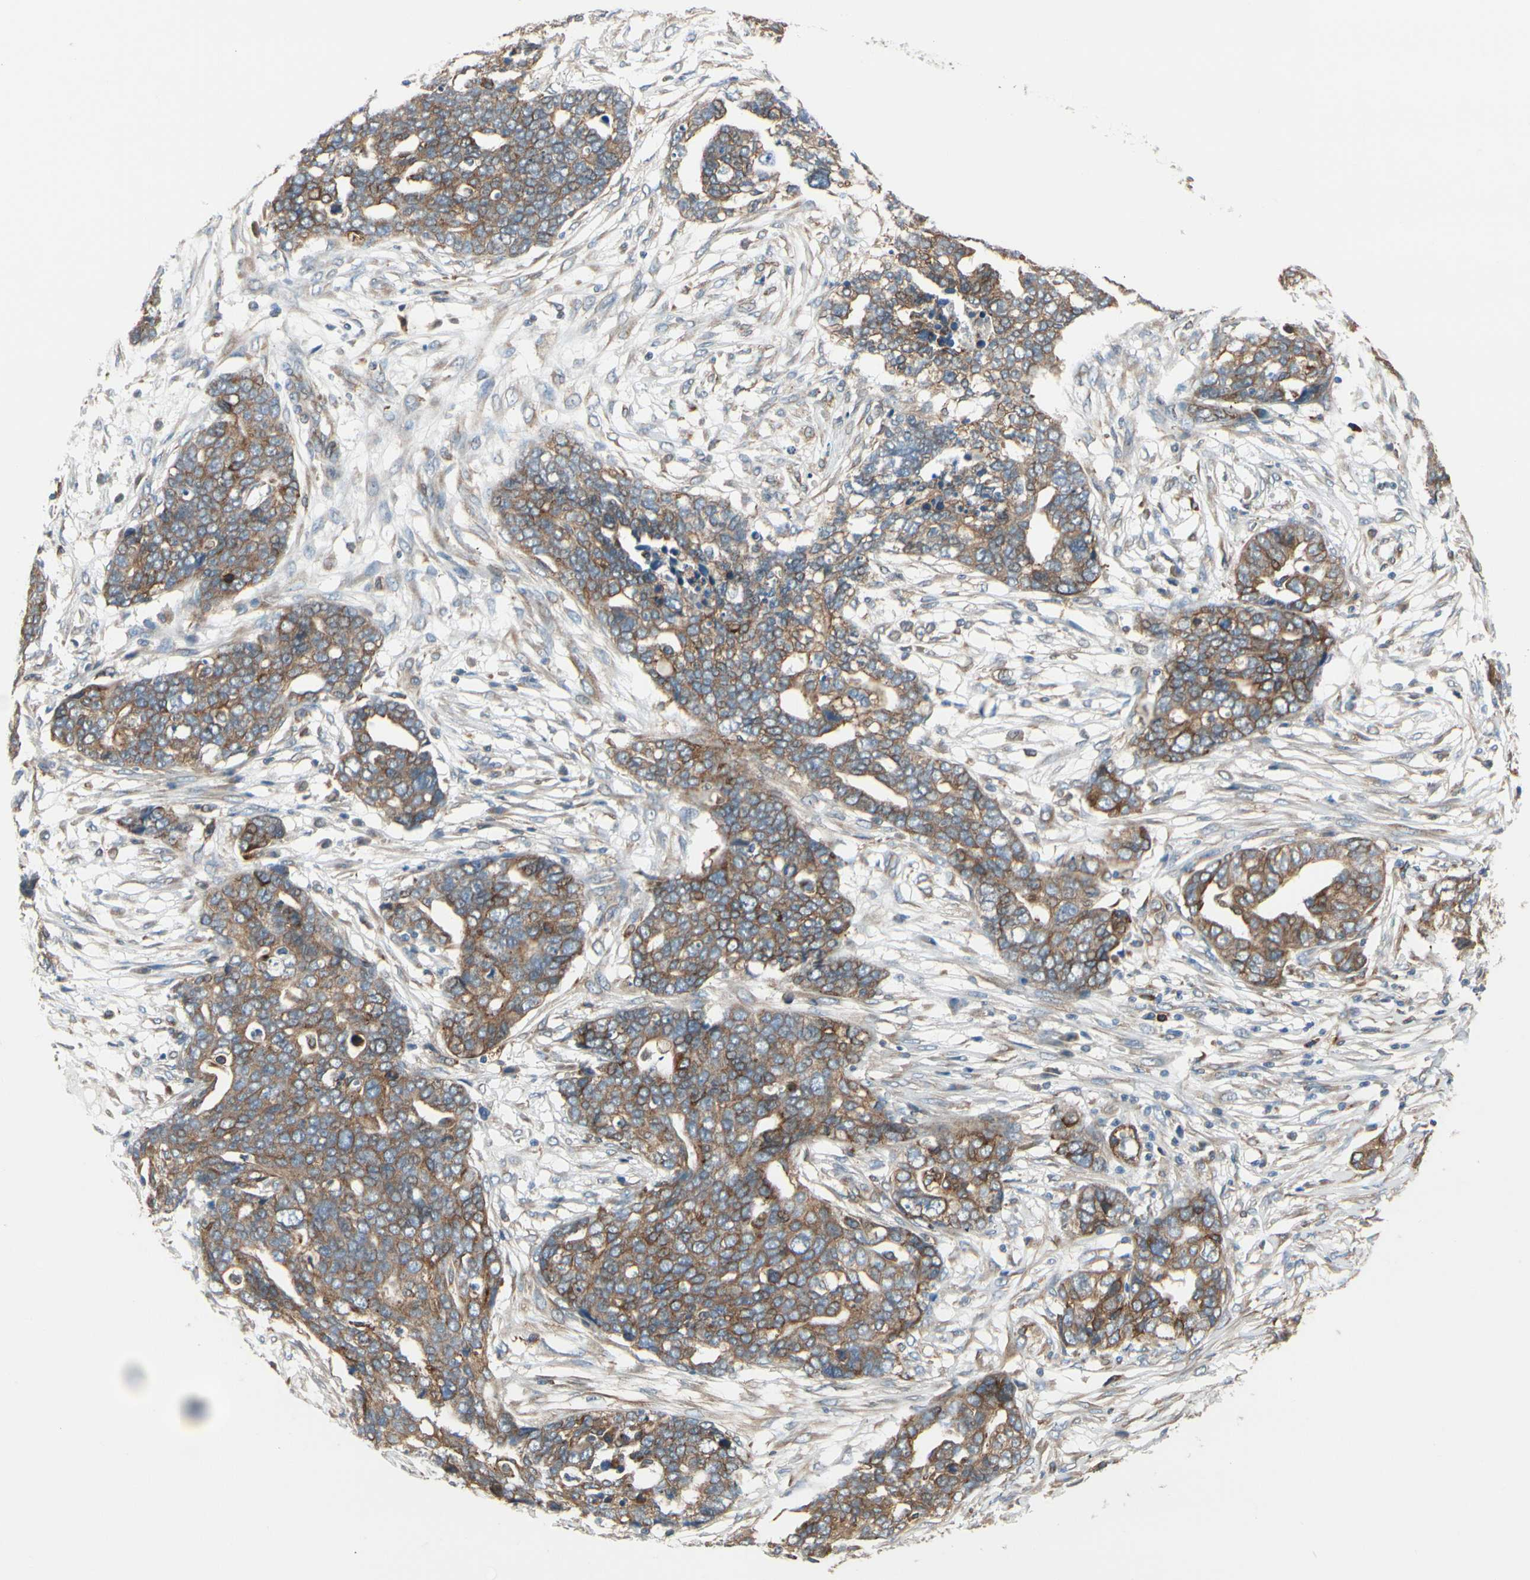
{"staining": {"intensity": "moderate", "quantity": ">75%", "location": "cytoplasmic/membranous"}, "tissue": "ovarian cancer", "cell_type": "Tumor cells", "image_type": "cancer", "snomed": [{"axis": "morphology", "description": "Normal tissue, NOS"}, {"axis": "morphology", "description": "Cystadenocarcinoma, serous, NOS"}, {"axis": "topography", "description": "Fallopian tube"}, {"axis": "topography", "description": "Ovary"}], "caption": "A medium amount of moderate cytoplasmic/membranous positivity is present in about >75% of tumor cells in serous cystadenocarcinoma (ovarian) tissue. The protein of interest is stained brown, and the nuclei are stained in blue (DAB IHC with brightfield microscopy, high magnification).", "gene": "CLCC1", "patient": {"sex": "female", "age": 56}}